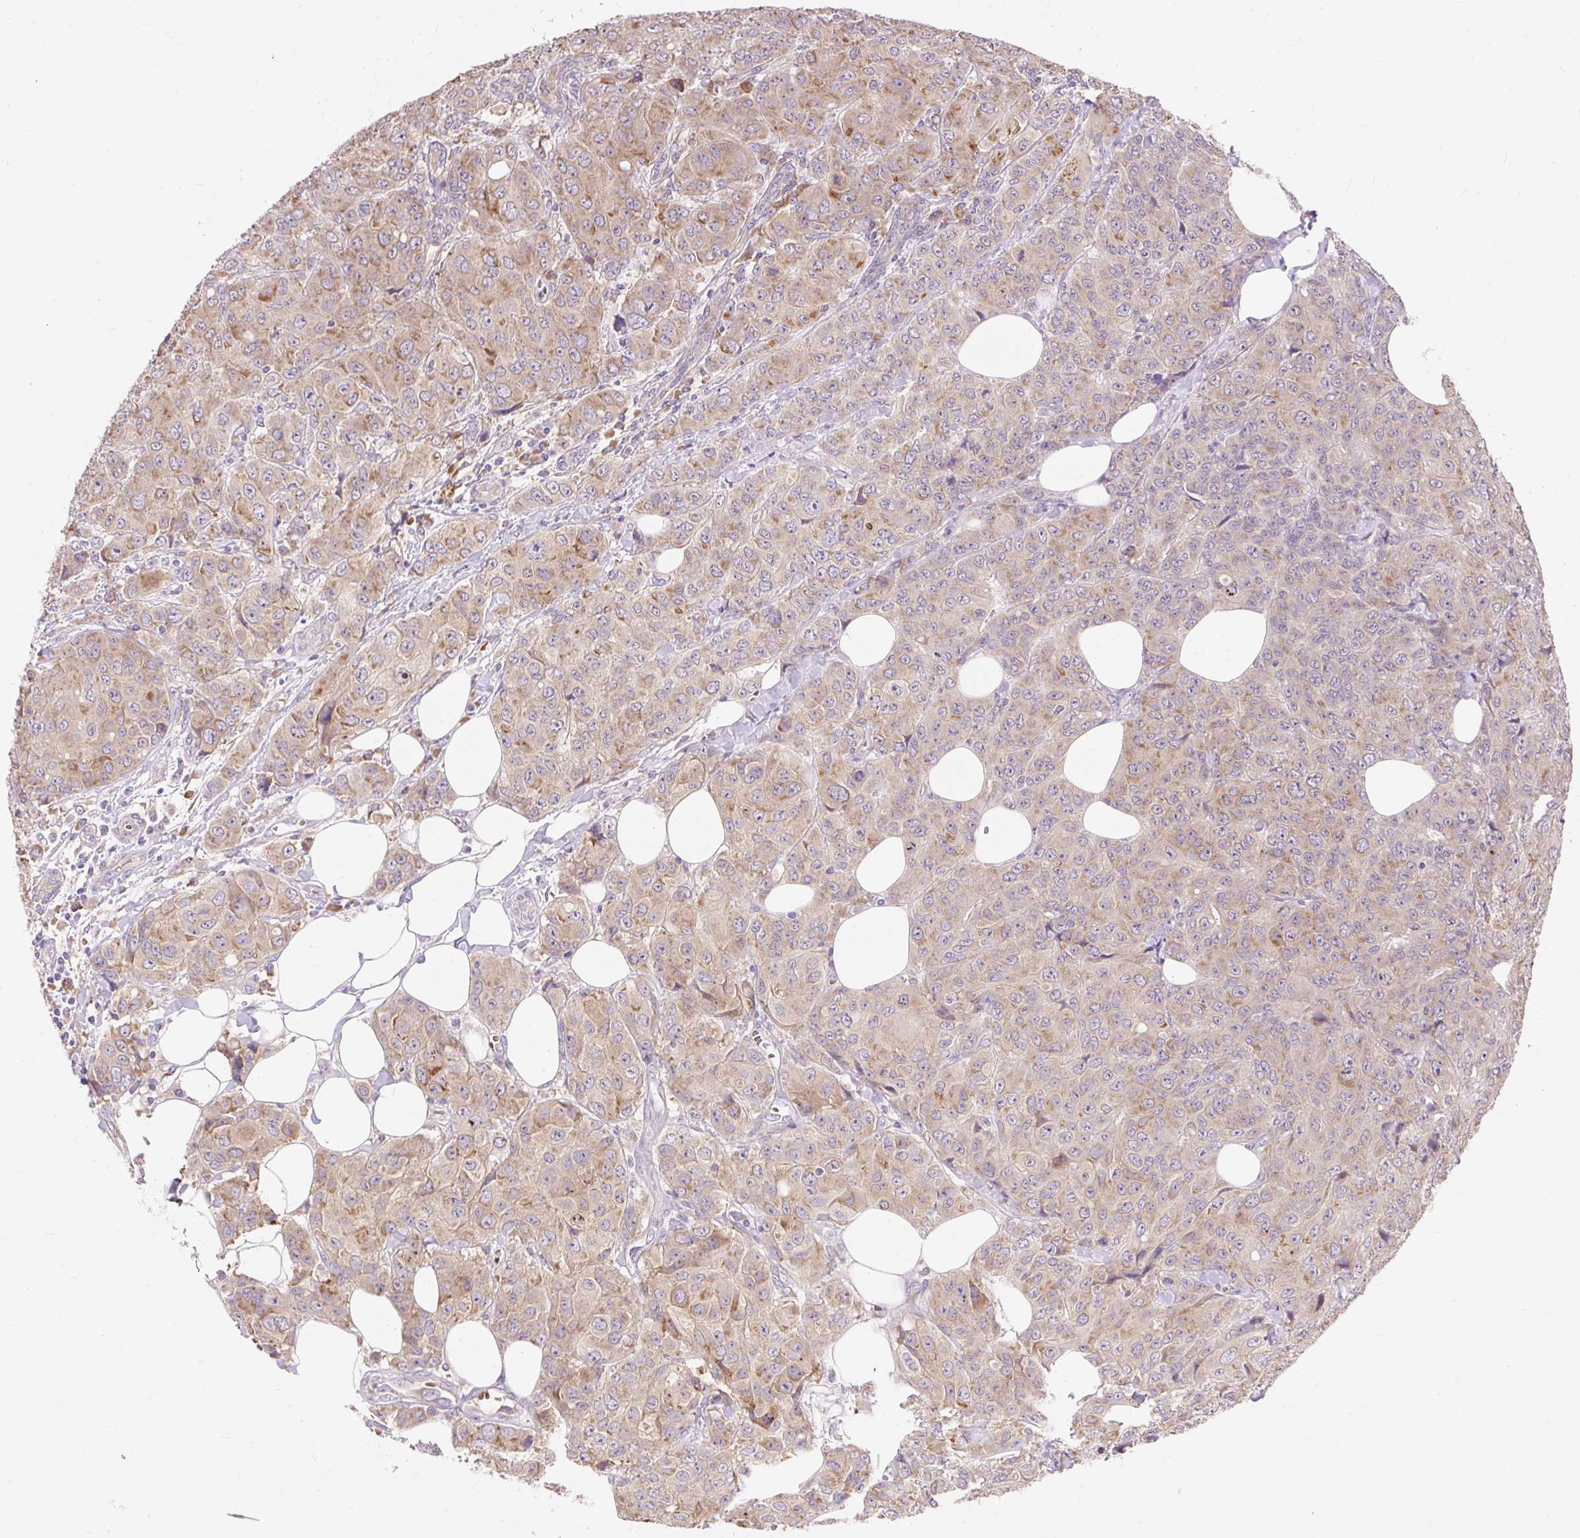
{"staining": {"intensity": "moderate", "quantity": ">75%", "location": "cytoplasmic/membranous"}, "tissue": "breast cancer", "cell_type": "Tumor cells", "image_type": "cancer", "snomed": [{"axis": "morphology", "description": "Duct carcinoma"}, {"axis": "topography", "description": "Breast"}], "caption": "The immunohistochemical stain highlights moderate cytoplasmic/membranous positivity in tumor cells of breast invasive ductal carcinoma tissue. (Stains: DAB in brown, nuclei in blue, Microscopy: brightfield microscopy at high magnification).", "gene": "SEC63", "patient": {"sex": "female", "age": 43}}